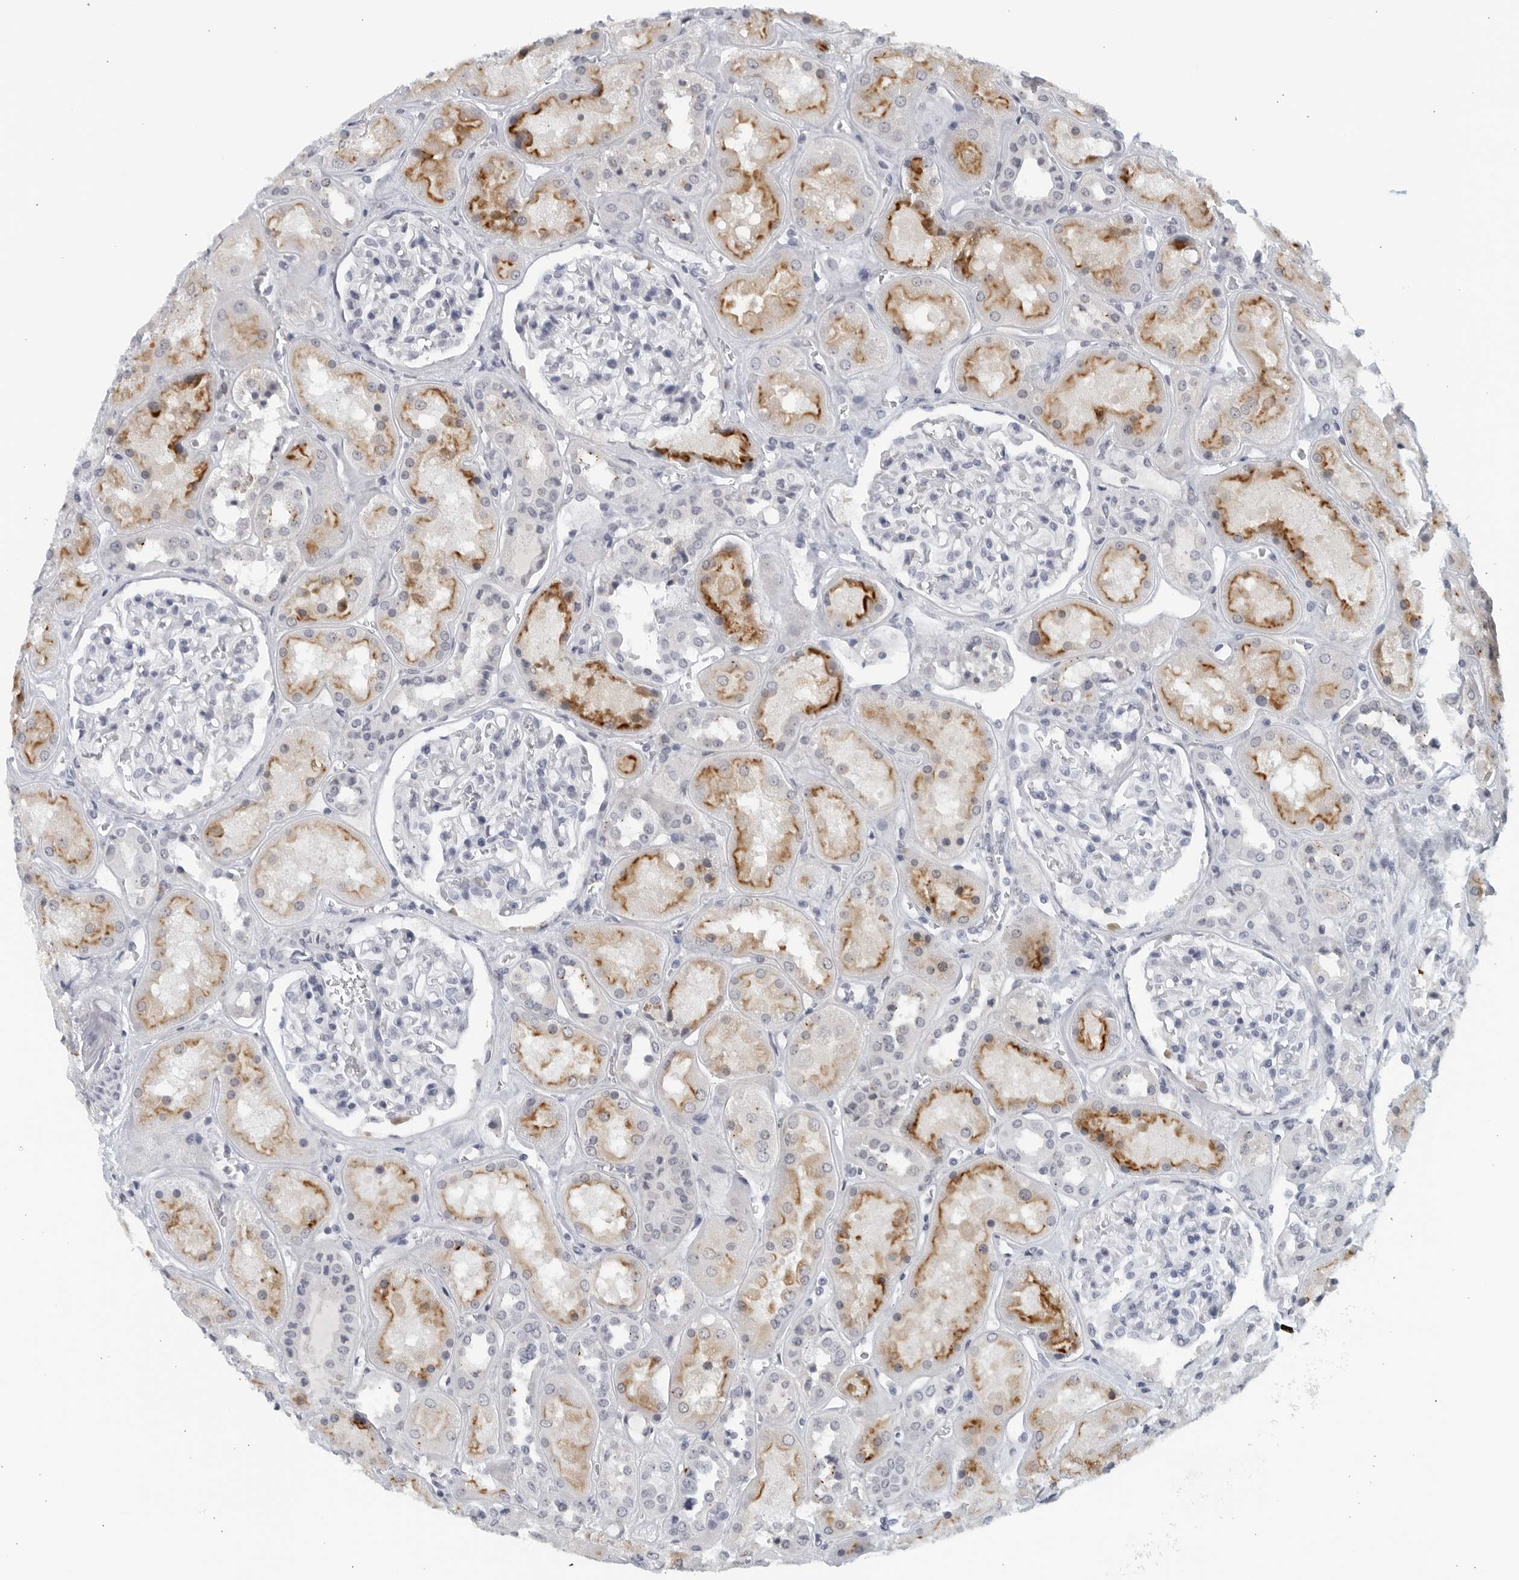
{"staining": {"intensity": "negative", "quantity": "none", "location": "none"}, "tissue": "kidney", "cell_type": "Cells in glomeruli", "image_type": "normal", "snomed": [{"axis": "morphology", "description": "Normal tissue, NOS"}, {"axis": "topography", "description": "Kidney"}], "caption": "The histopathology image shows no staining of cells in glomeruli in unremarkable kidney. (Stains: DAB immunohistochemistry with hematoxylin counter stain, Microscopy: brightfield microscopy at high magnification).", "gene": "MATN1", "patient": {"sex": "male", "age": 70}}